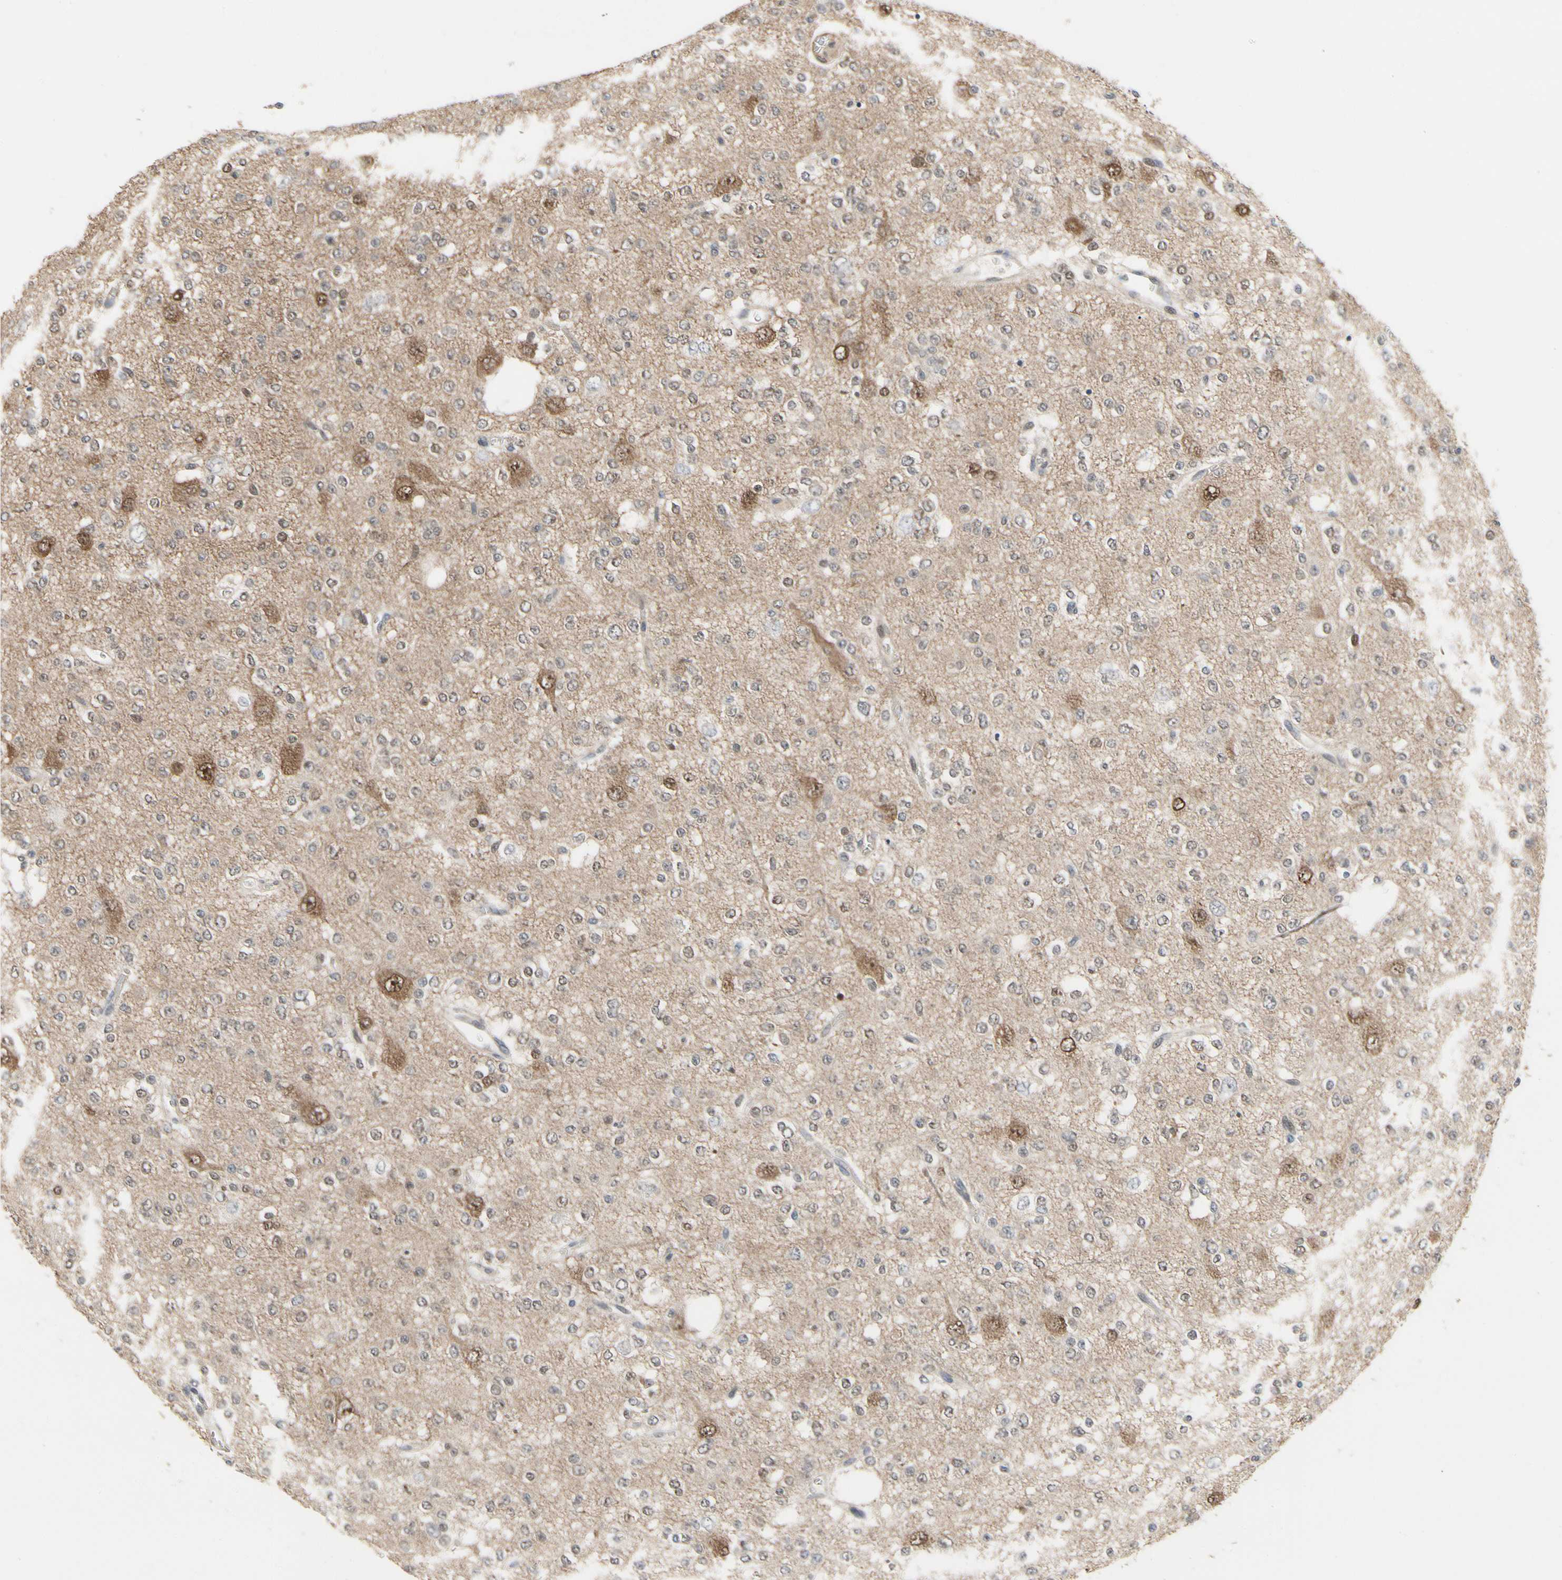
{"staining": {"intensity": "weak", "quantity": ">75%", "location": "cytoplasmic/membranous"}, "tissue": "glioma", "cell_type": "Tumor cells", "image_type": "cancer", "snomed": [{"axis": "morphology", "description": "Glioma, malignant, Low grade"}, {"axis": "topography", "description": "Brain"}], "caption": "Brown immunohistochemical staining in glioma displays weak cytoplasmic/membranous positivity in approximately >75% of tumor cells. (Stains: DAB in brown, nuclei in blue, Microscopy: brightfield microscopy at high magnification).", "gene": "CDK5", "patient": {"sex": "male", "age": 38}}